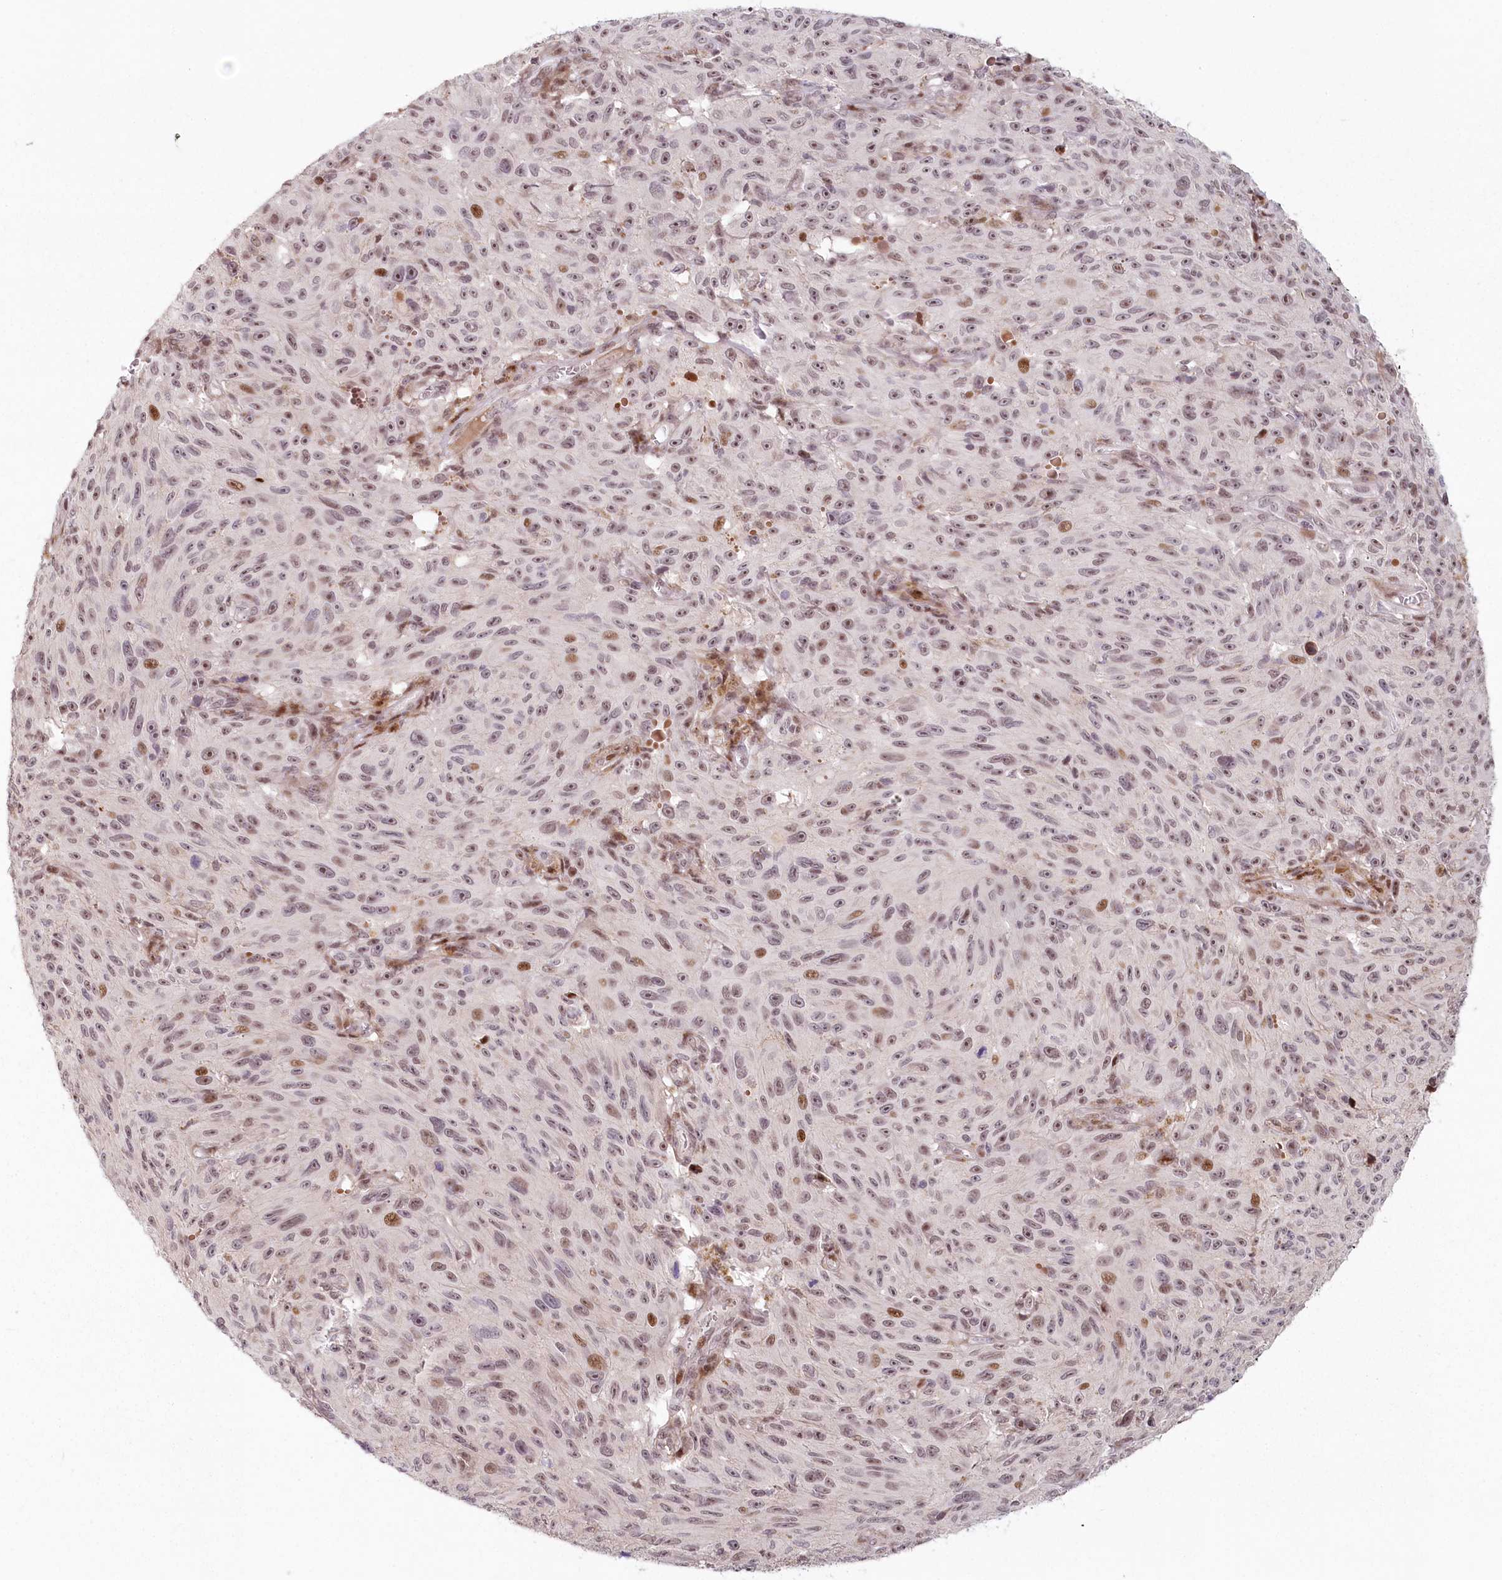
{"staining": {"intensity": "moderate", "quantity": "<25%", "location": "nuclear"}, "tissue": "melanoma", "cell_type": "Tumor cells", "image_type": "cancer", "snomed": [{"axis": "morphology", "description": "Malignant melanoma, NOS"}, {"axis": "topography", "description": "Skin"}], "caption": "A histopathology image of human malignant melanoma stained for a protein displays moderate nuclear brown staining in tumor cells.", "gene": "FAM204A", "patient": {"sex": "female", "age": 82}}